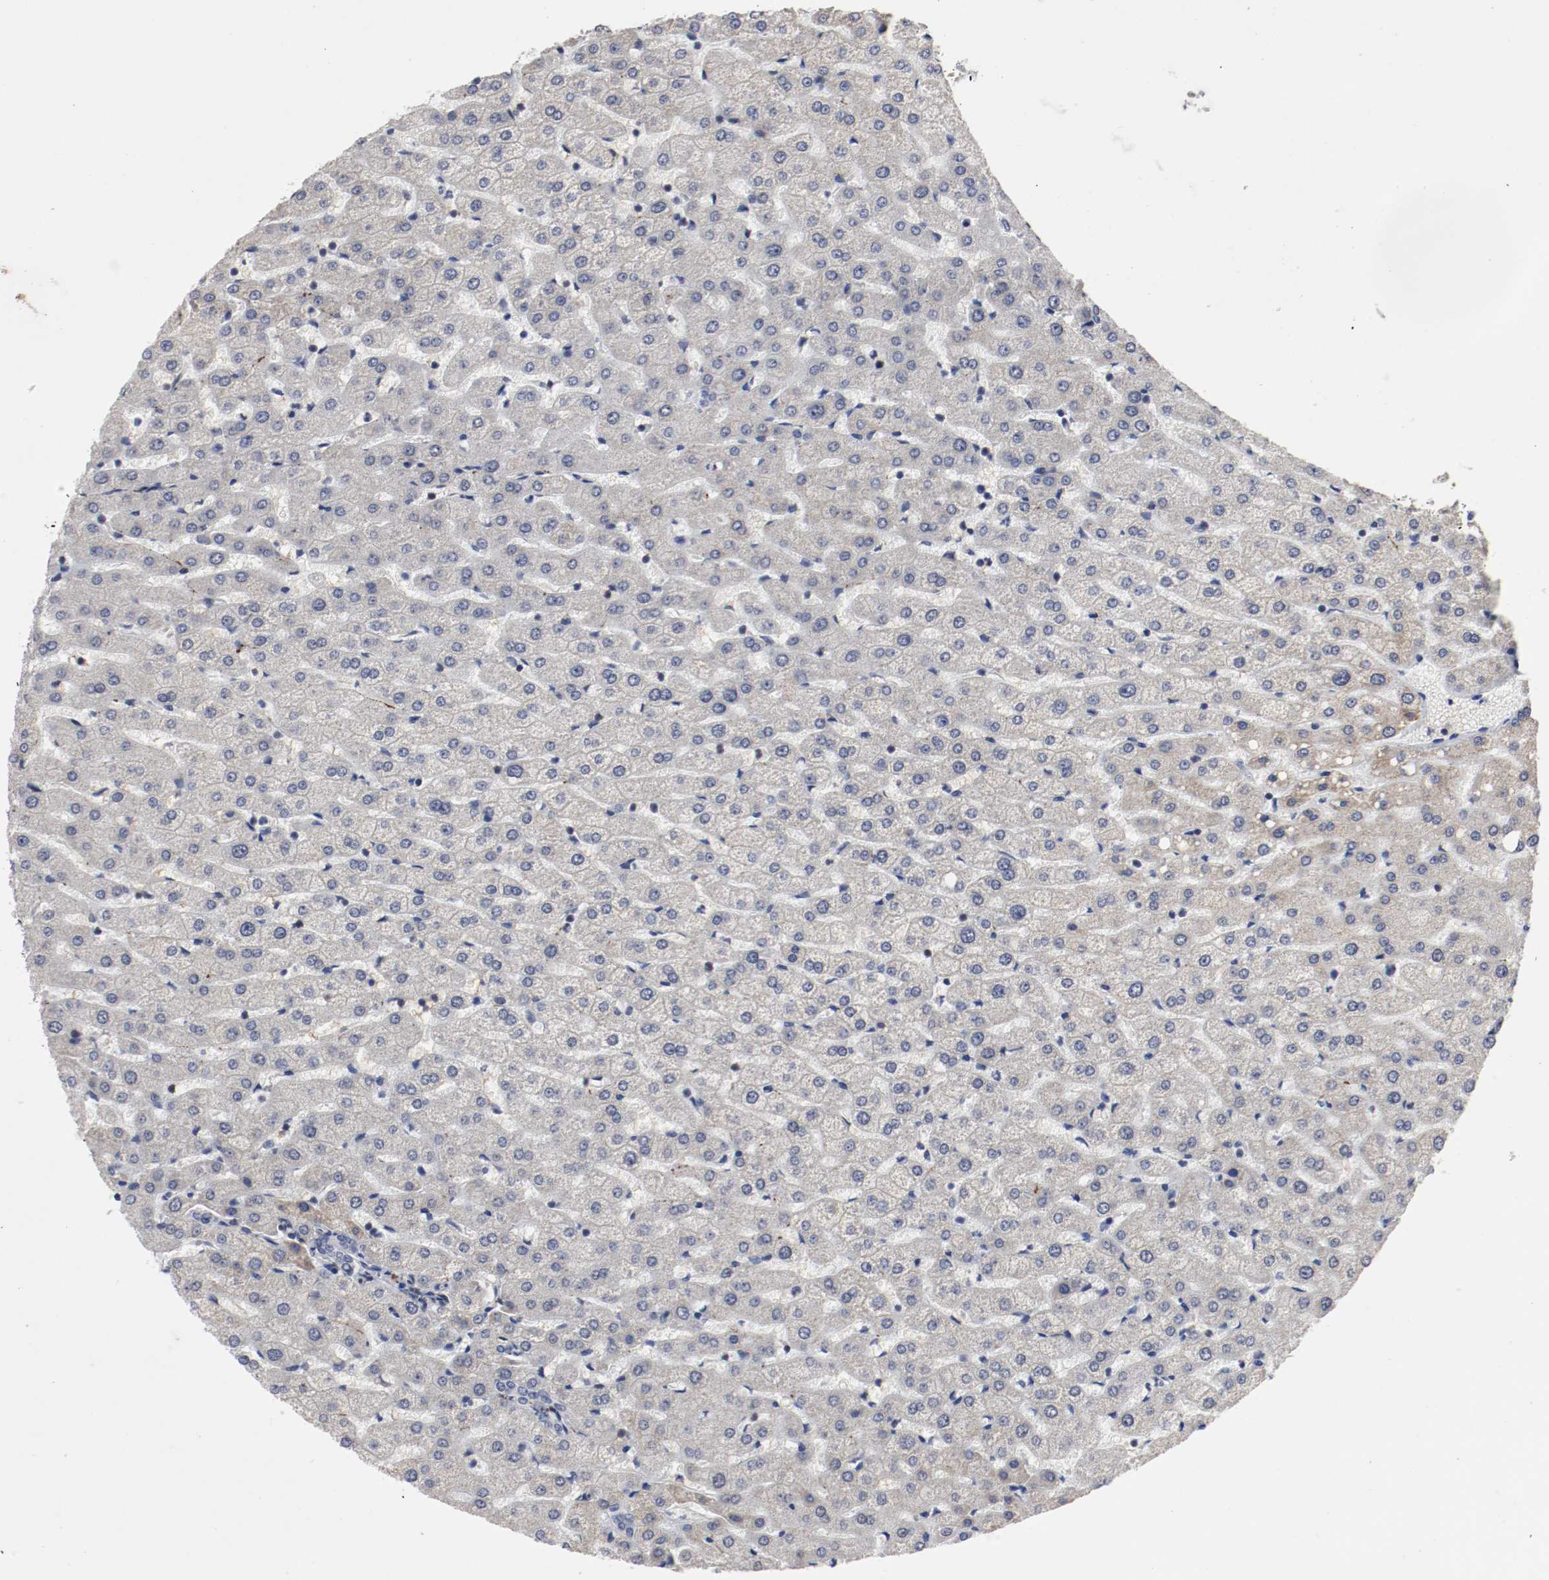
{"staining": {"intensity": "weak", "quantity": "<25%", "location": "cytoplasmic/membranous"}, "tissue": "liver", "cell_type": "Hepatocytes", "image_type": "normal", "snomed": [{"axis": "morphology", "description": "Normal tissue, NOS"}, {"axis": "morphology", "description": "Fibrosis, NOS"}, {"axis": "topography", "description": "Liver"}], "caption": "The image demonstrates no significant positivity in hepatocytes of liver. (DAB (3,3'-diaminobenzidine) immunohistochemistry with hematoxylin counter stain).", "gene": "JUND", "patient": {"sex": "female", "age": 29}}